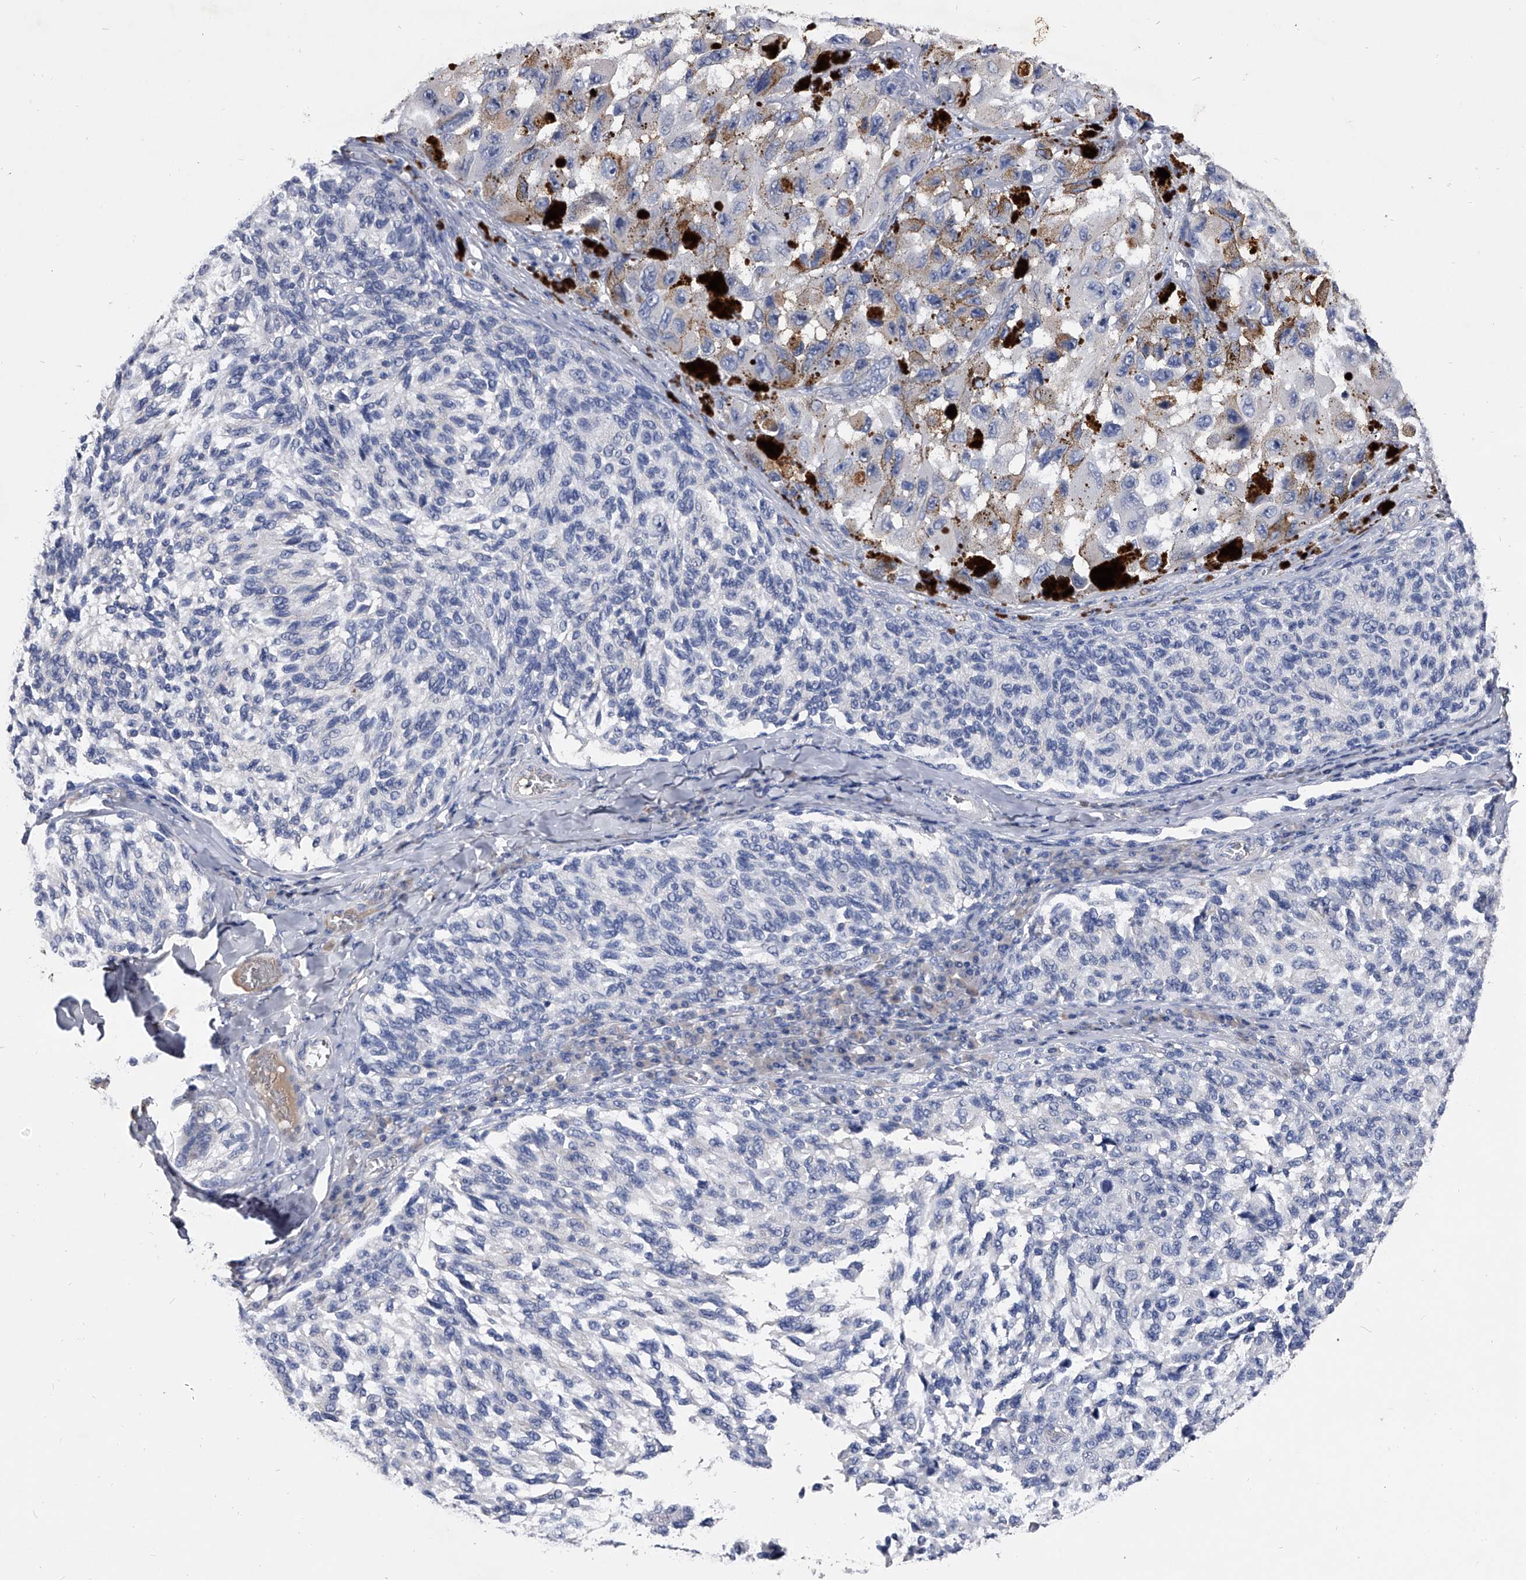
{"staining": {"intensity": "negative", "quantity": "none", "location": "none"}, "tissue": "melanoma", "cell_type": "Tumor cells", "image_type": "cancer", "snomed": [{"axis": "morphology", "description": "Malignant melanoma, NOS"}, {"axis": "topography", "description": "Skin"}], "caption": "Image shows no protein positivity in tumor cells of malignant melanoma tissue.", "gene": "EFCAB7", "patient": {"sex": "female", "age": 73}}